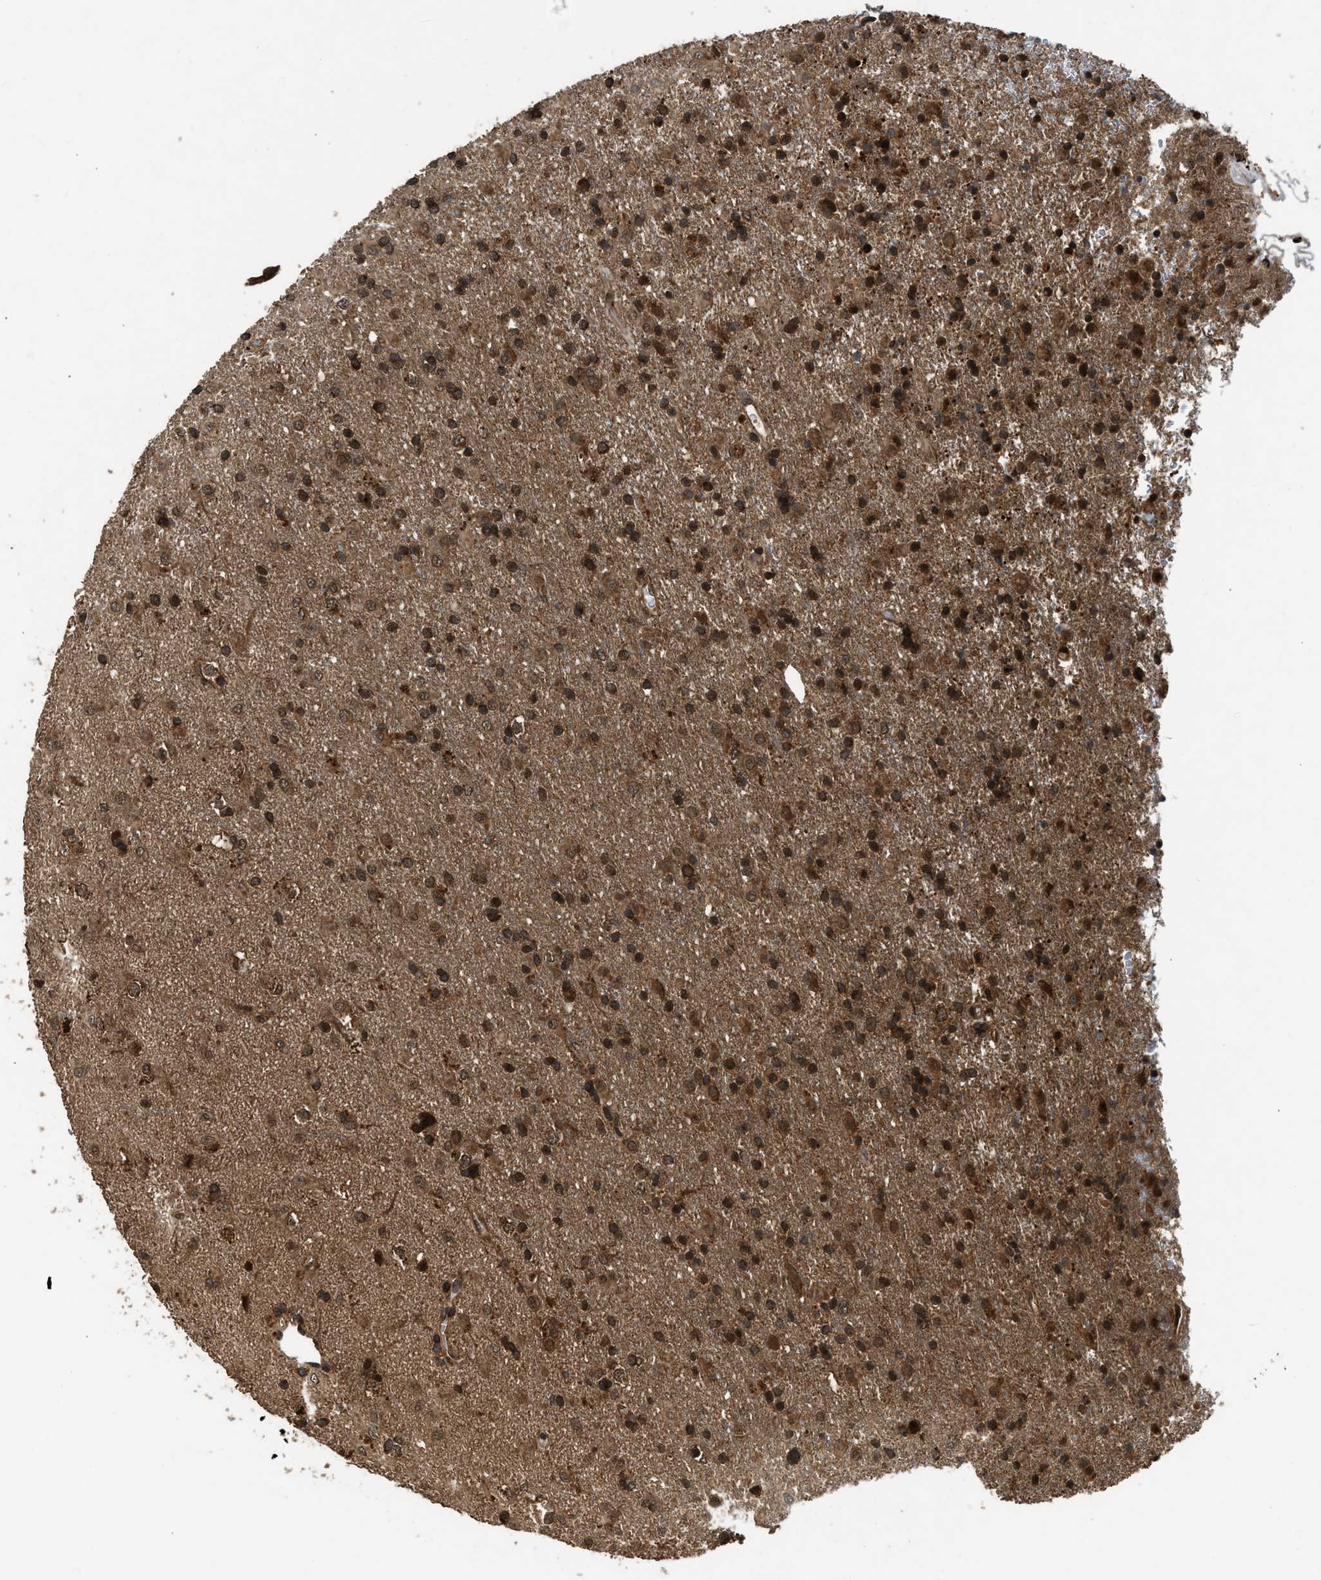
{"staining": {"intensity": "strong", "quantity": ">75%", "location": "cytoplasmic/membranous,nuclear"}, "tissue": "glioma", "cell_type": "Tumor cells", "image_type": "cancer", "snomed": [{"axis": "morphology", "description": "Glioma, malignant, Low grade"}, {"axis": "topography", "description": "Brain"}], "caption": "Immunohistochemistry of human malignant low-grade glioma shows high levels of strong cytoplasmic/membranous and nuclear positivity in about >75% of tumor cells.", "gene": "RPS6KB1", "patient": {"sex": "male", "age": 65}}